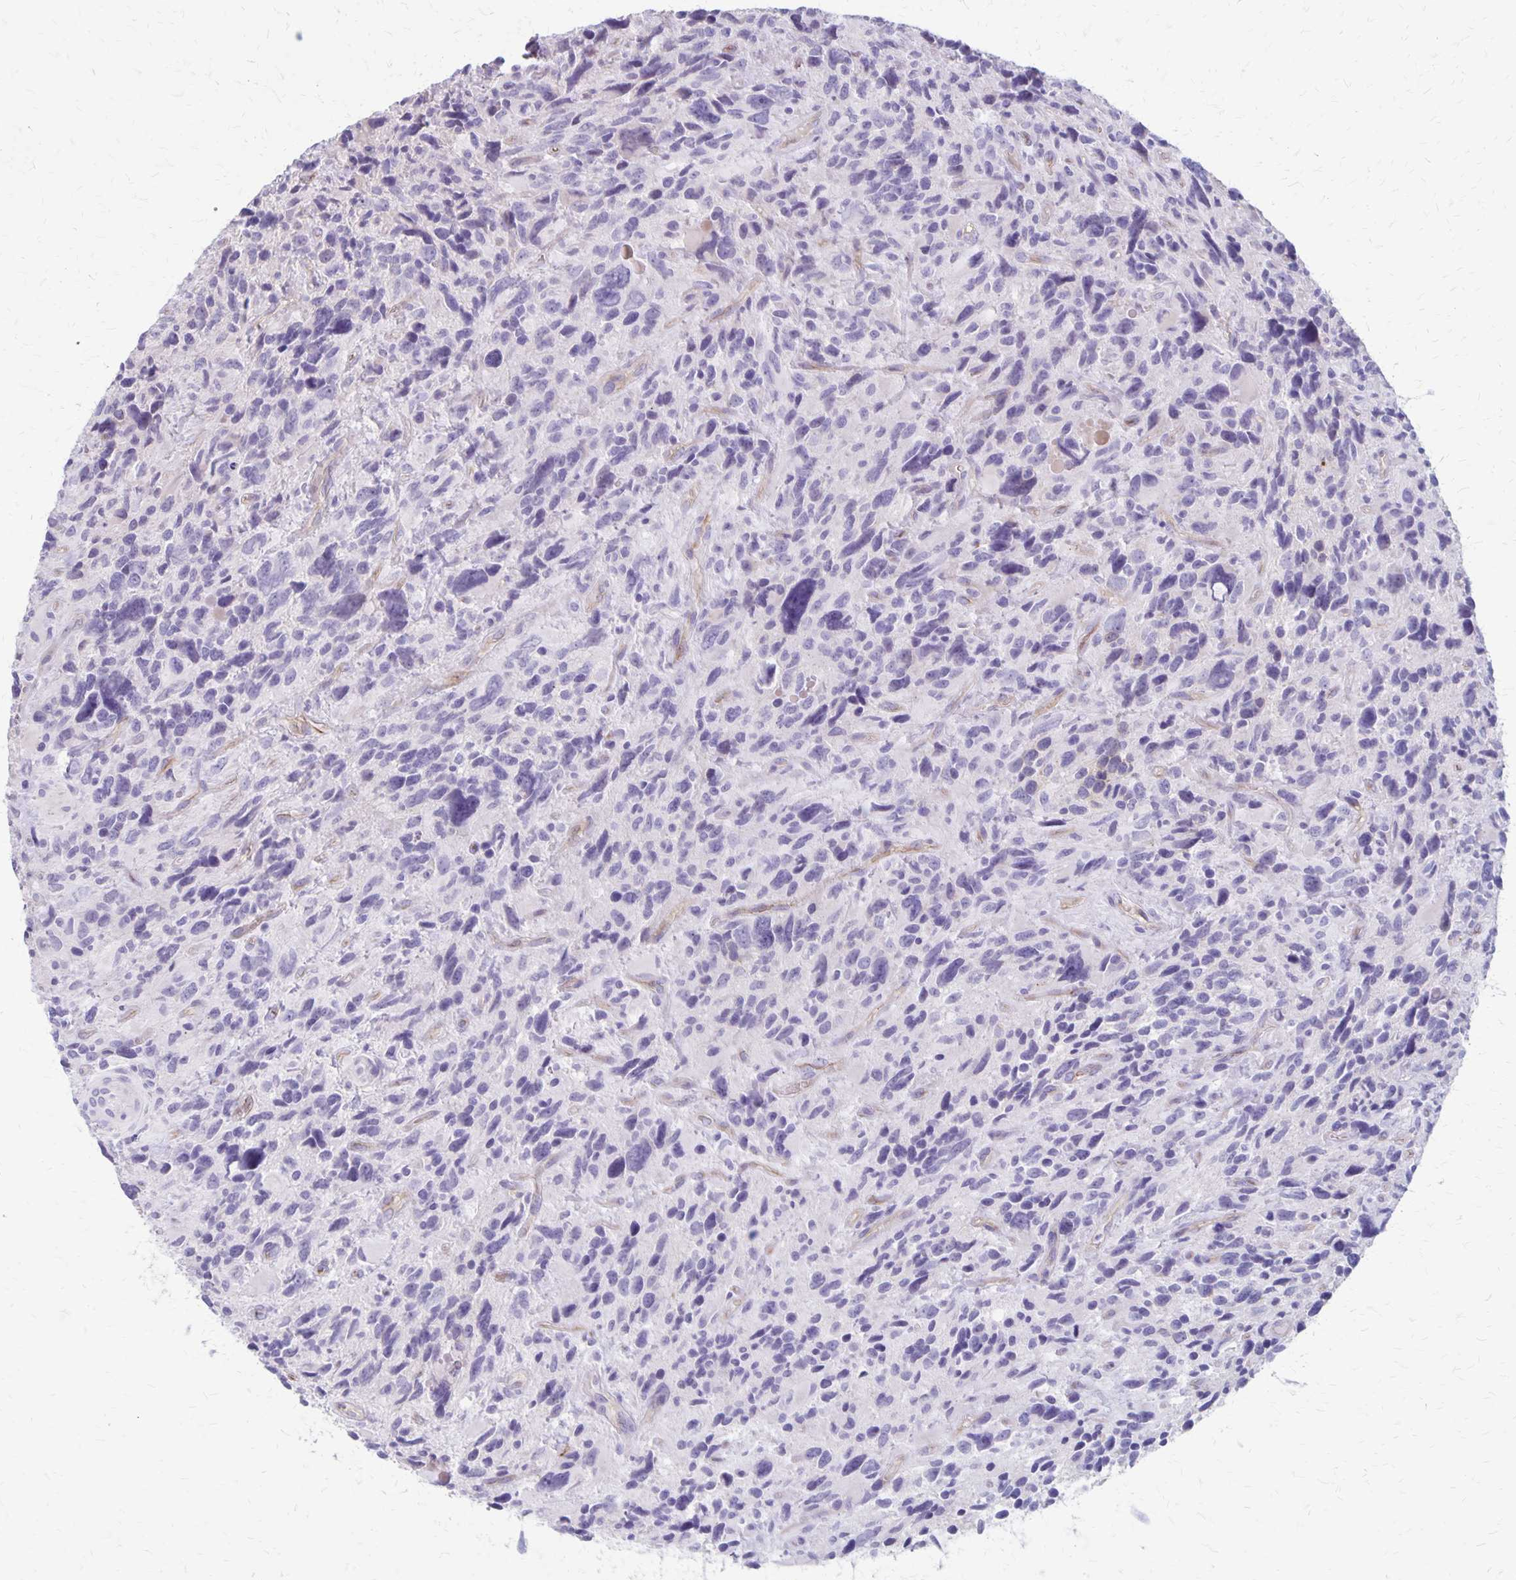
{"staining": {"intensity": "negative", "quantity": "none", "location": "none"}, "tissue": "glioma", "cell_type": "Tumor cells", "image_type": "cancer", "snomed": [{"axis": "morphology", "description": "Glioma, malignant, High grade"}, {"axis": "topography", "description": "Brain"}], "caption": "Protein analysis of glioma reveals no significant staining in tumor cells.", "gene": "HOMER1", "patient": {"sex": "male", "age": 46}}